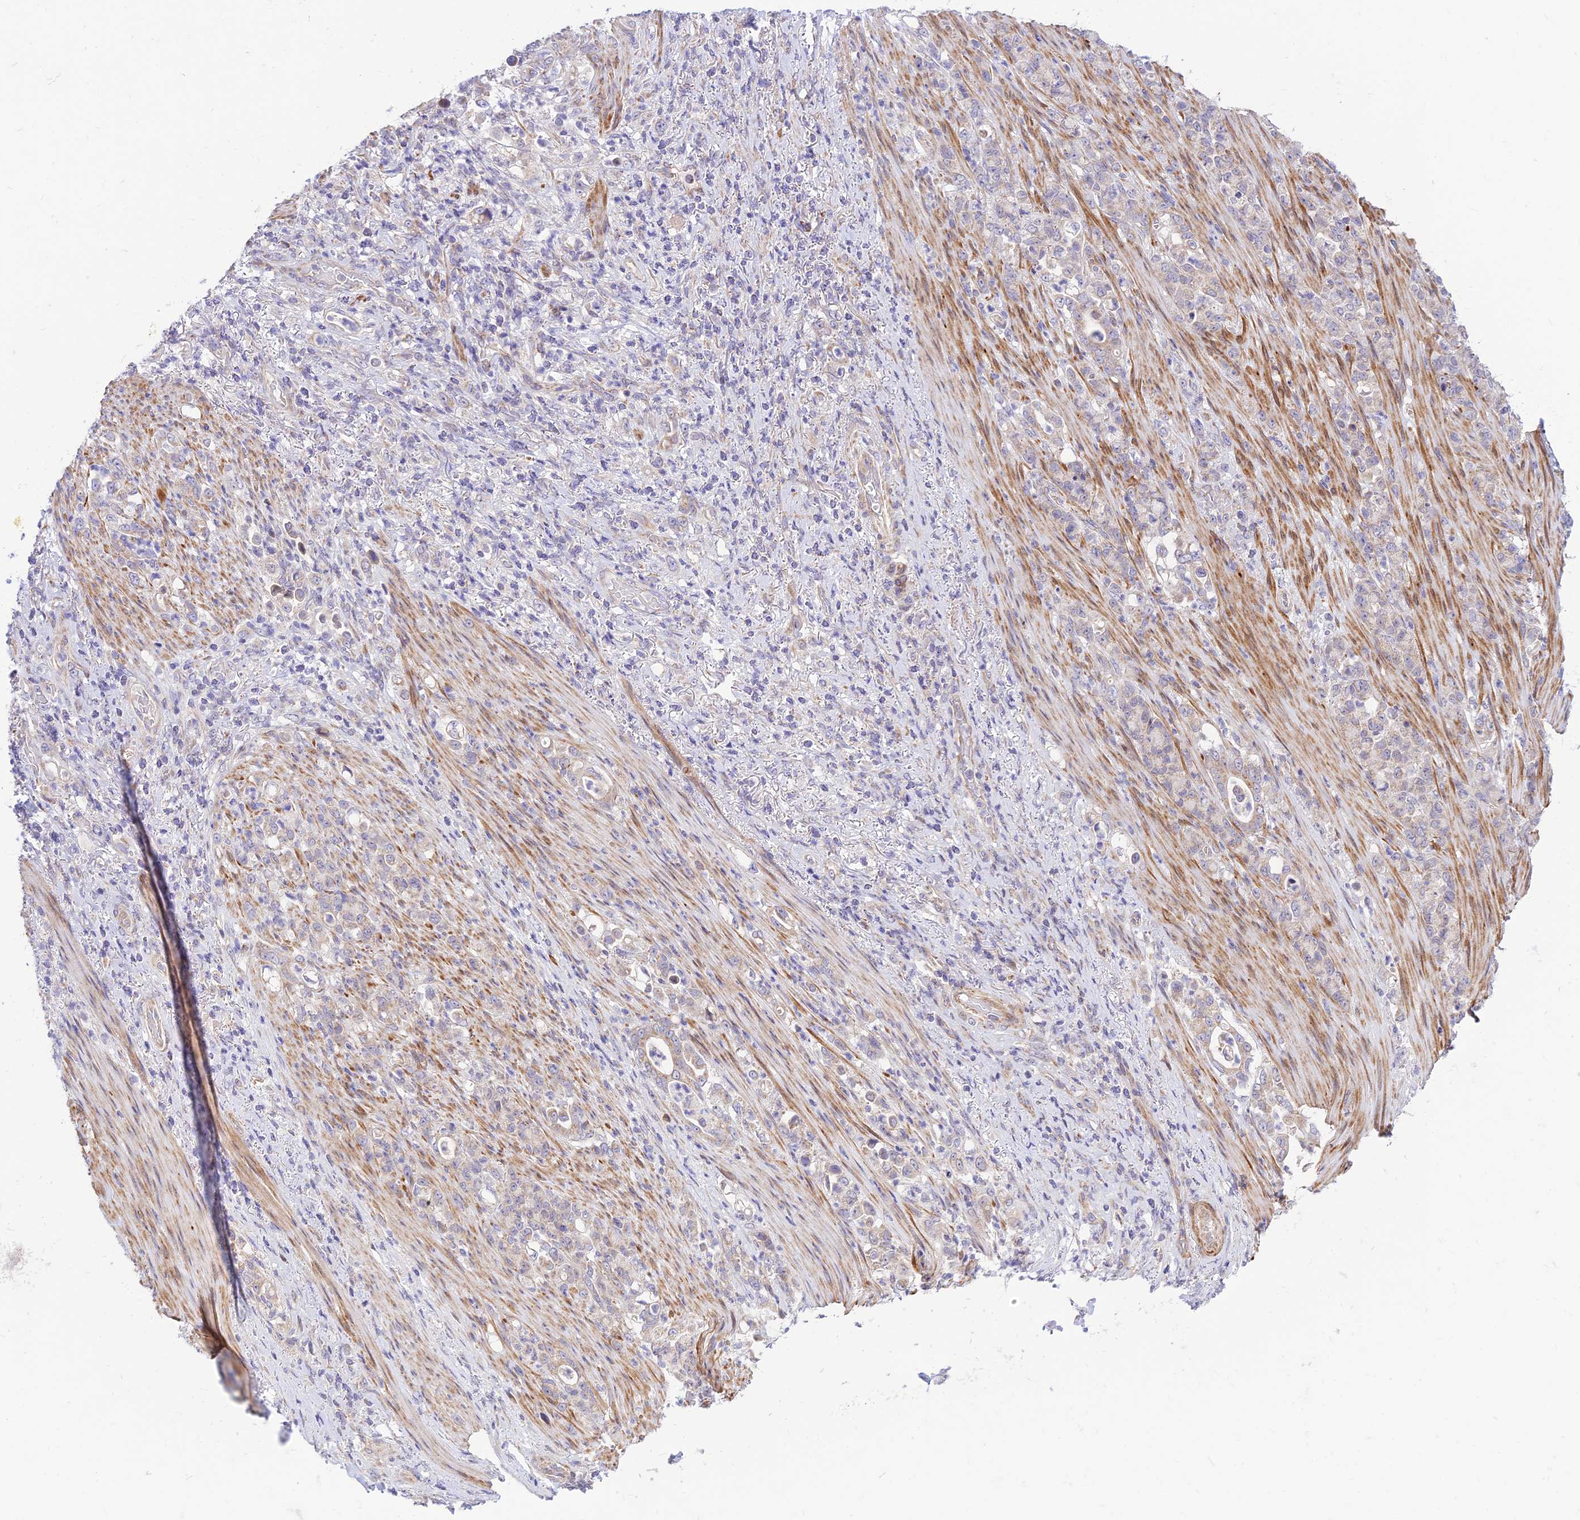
{"staining": {"intensity": "negative", "quantity": "none", "location": "none"}, "tissue": "stomach cancer", "cell_type": "Tumor cells", "image_type": "cancer", "snomed": [{"axis": "morphology", "description": "Normal tissue, NOS"}, {"axis": "morphology", "description": "Adenocarcinoma, NOS"}, {"axis": "topography", "description": "Stomach"}], "caption": "This is an immunohistochemistry photomicrograph of human stomach cancer (adenocarcinoma). There is no staining in tumor cells.", "gene": "FAM186B", "patient": {"sex": "female", "age": 79}}